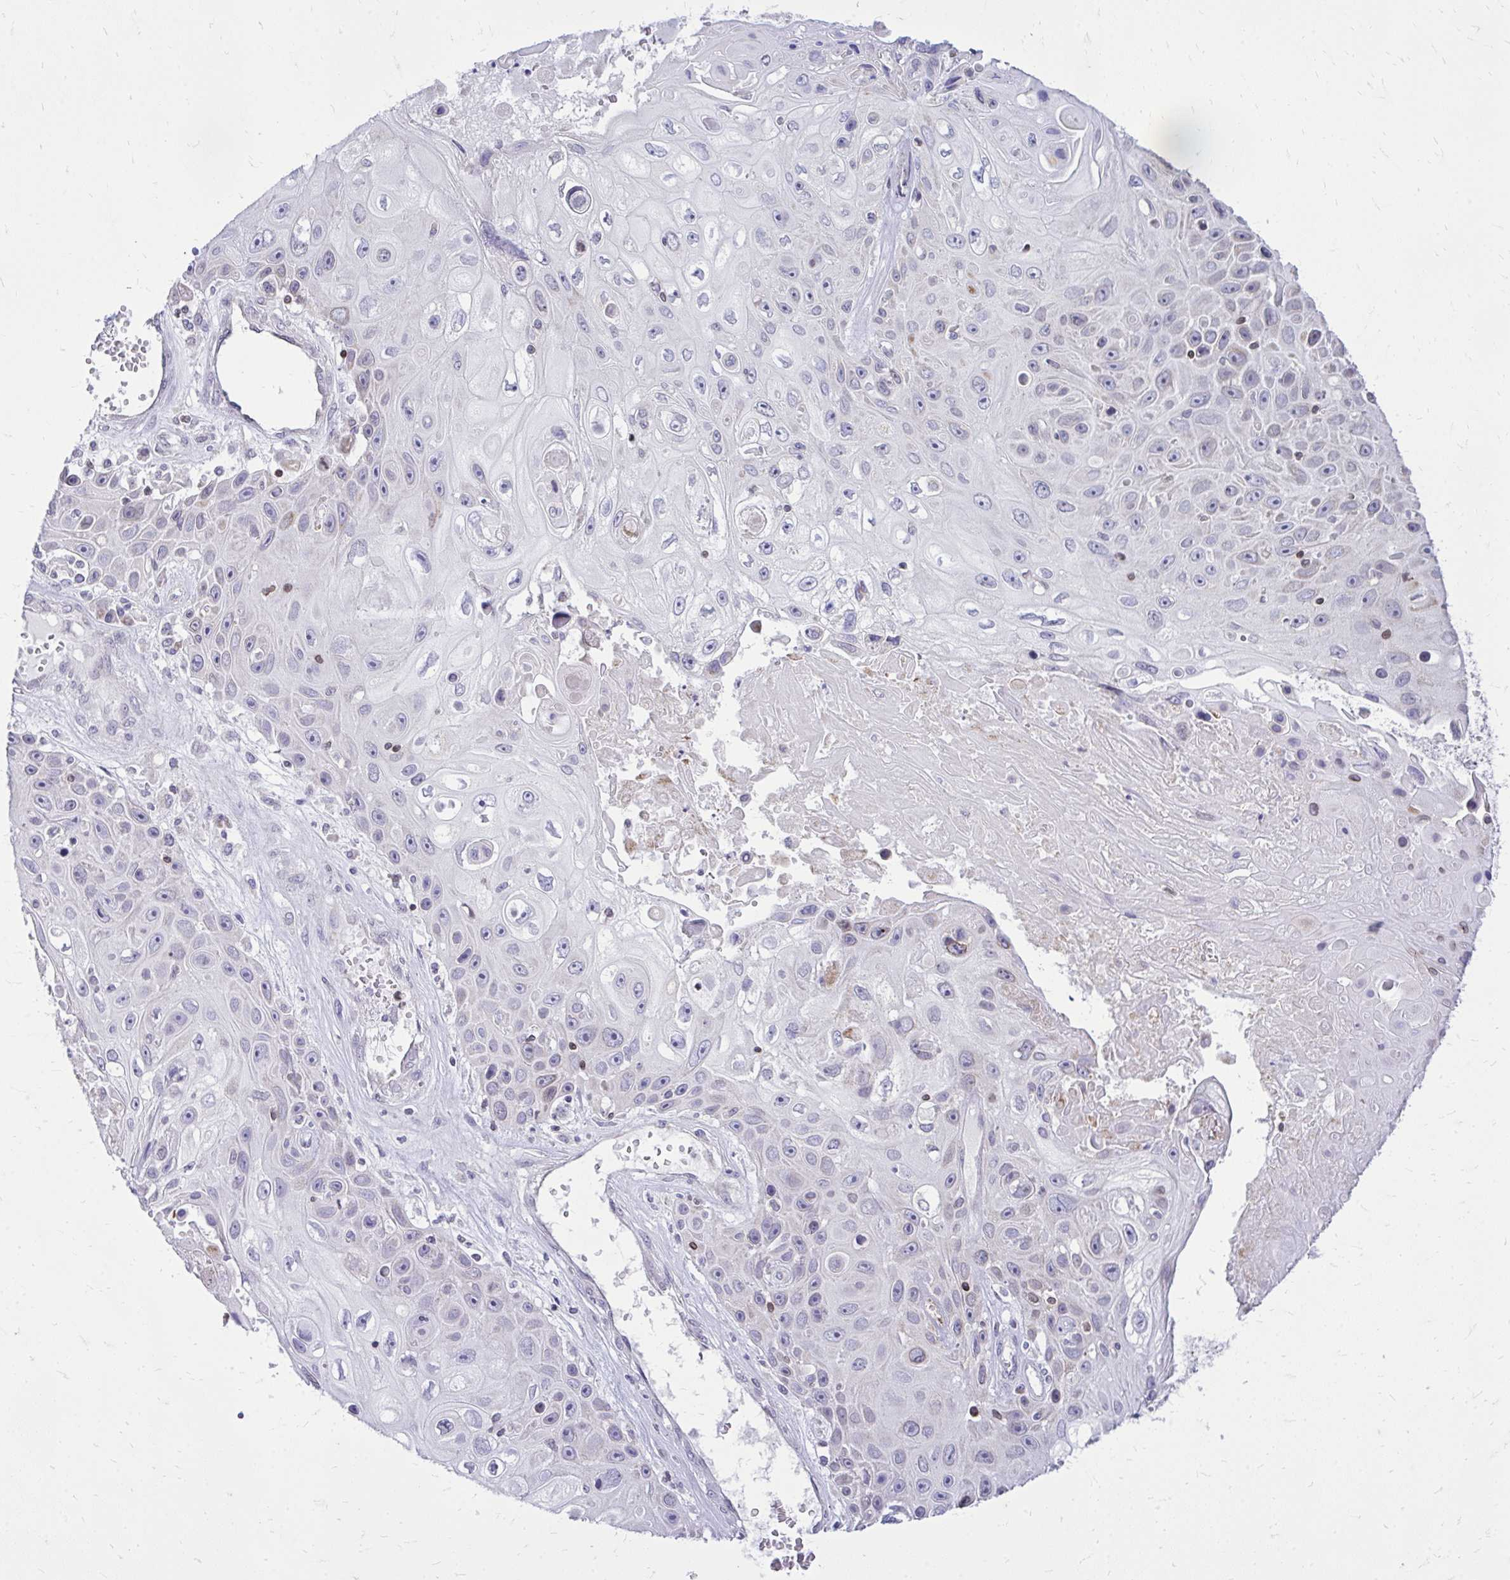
{"staining": {"intensity": "weak", "quantity": "25%-75%", "location": "cytoplasmic/membranous,nuclear"}, "tissue": "skin cancer", "cell_type": "Tumor cells", "image_type": "cancer", "snomed": [{"axis": "morphology", "description": "Squamous cell carcinoma, NOS"}, {"axis": "topography", "description": "Skin"}], "caption": "Protein expression analysis of squamous cell carcinoma (skin) exhibits weak cytoplasmic/membranous and nuclear staining in approximately 25%-75% of tumor cells.", "gene": "RPS6KA2", "patient": {"sex": "male", "age": 82}}